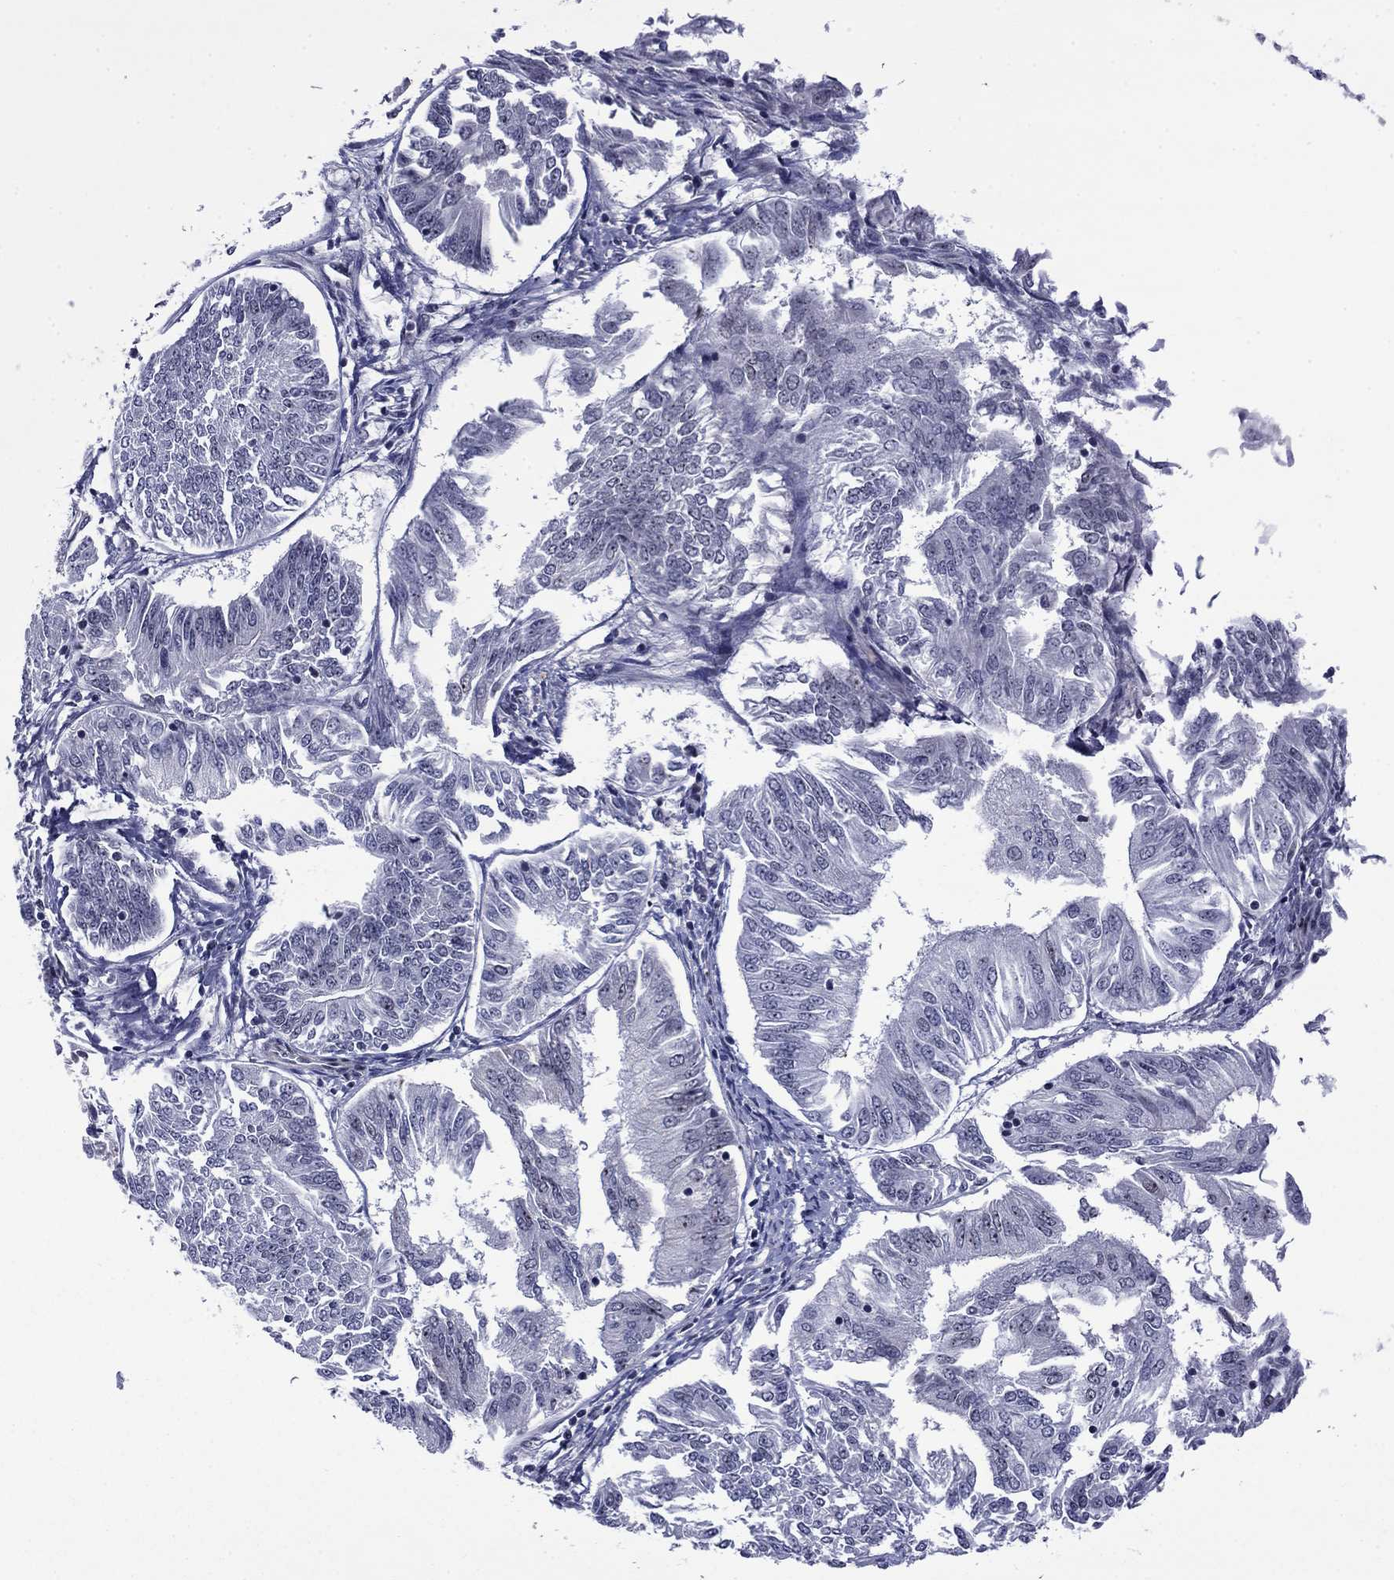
{"staining": {"intensity": "negative", "quantity": "none", "location": "none"}, "tissue": "endometrial cancer", "cell_type": "Tumor cells", "image_type": "cancer", "snomed": [{"axis": "morphology", "description": "Adenocarcinoma, NOS"}, {"axis": "topography", "description": "Endometrium"}], "caption": "Immunohistochemical staining of endometrial adenocarcinoma demonstrates no significant expression in tumor cells. Nuclei are stained in blue.", "gene": "SURF2", "patient": {"sex": "female", "age": 58}}